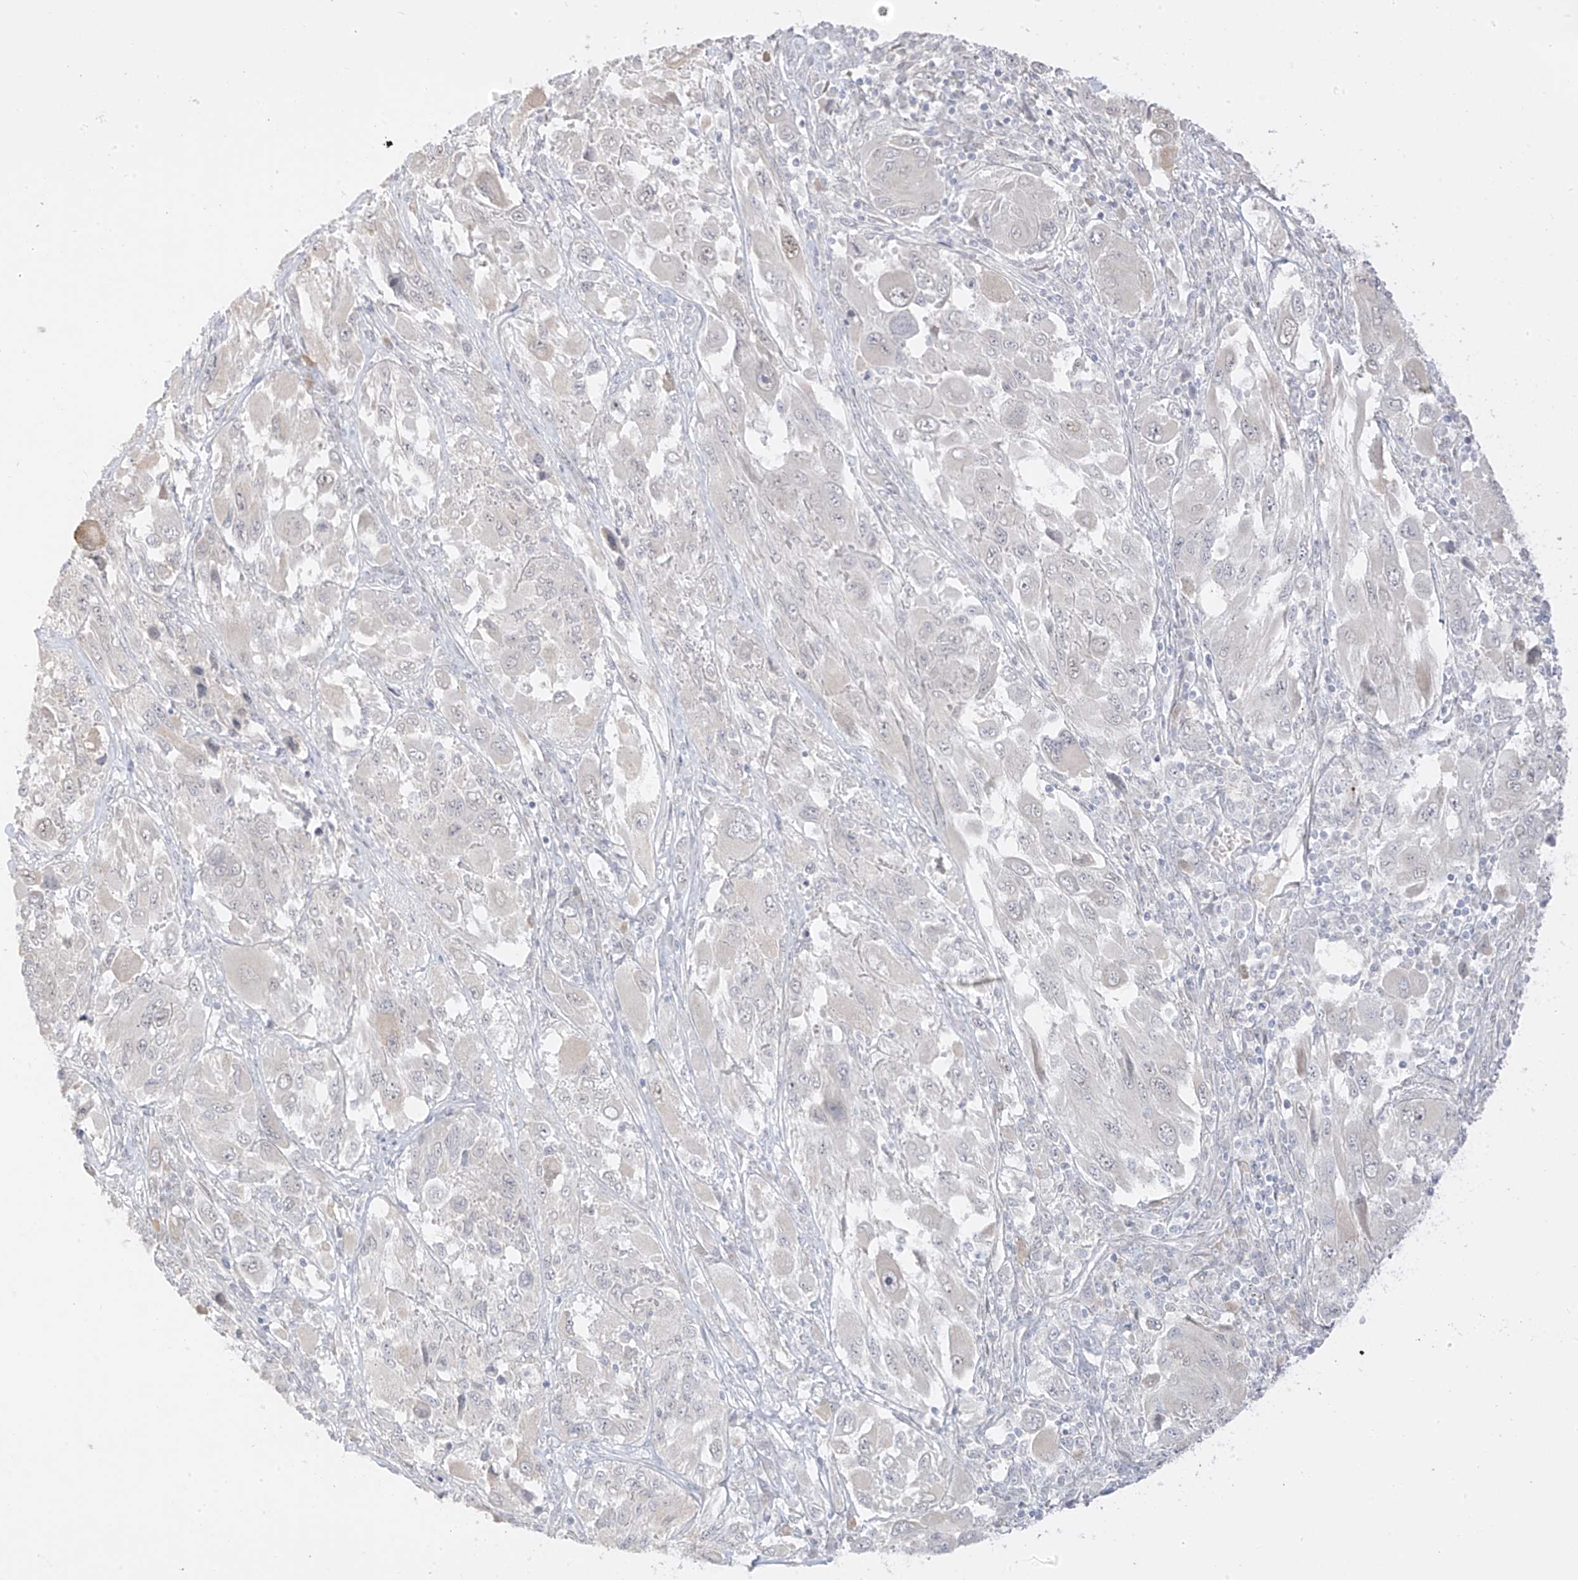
{"staining": {"intensity": "negative", "quantity": "none", "location": "none"}, "tissue": "melanoma", "cell_type": "Tumor cells", "image_type": "cancer", "snomed": [{"axis": "morphology", "description": "Malignant melanoma, NOS"}, {"axis": "topography", "description": "Skin"}], "caption": "A micrograph of human melanoma is negative for staining in tumor cells. (DAB immunohistochemistry (IHC) with hematoxylin counter stain).", "gene": "DCDC2", "patient": {"sex": "female", "age": 91}}